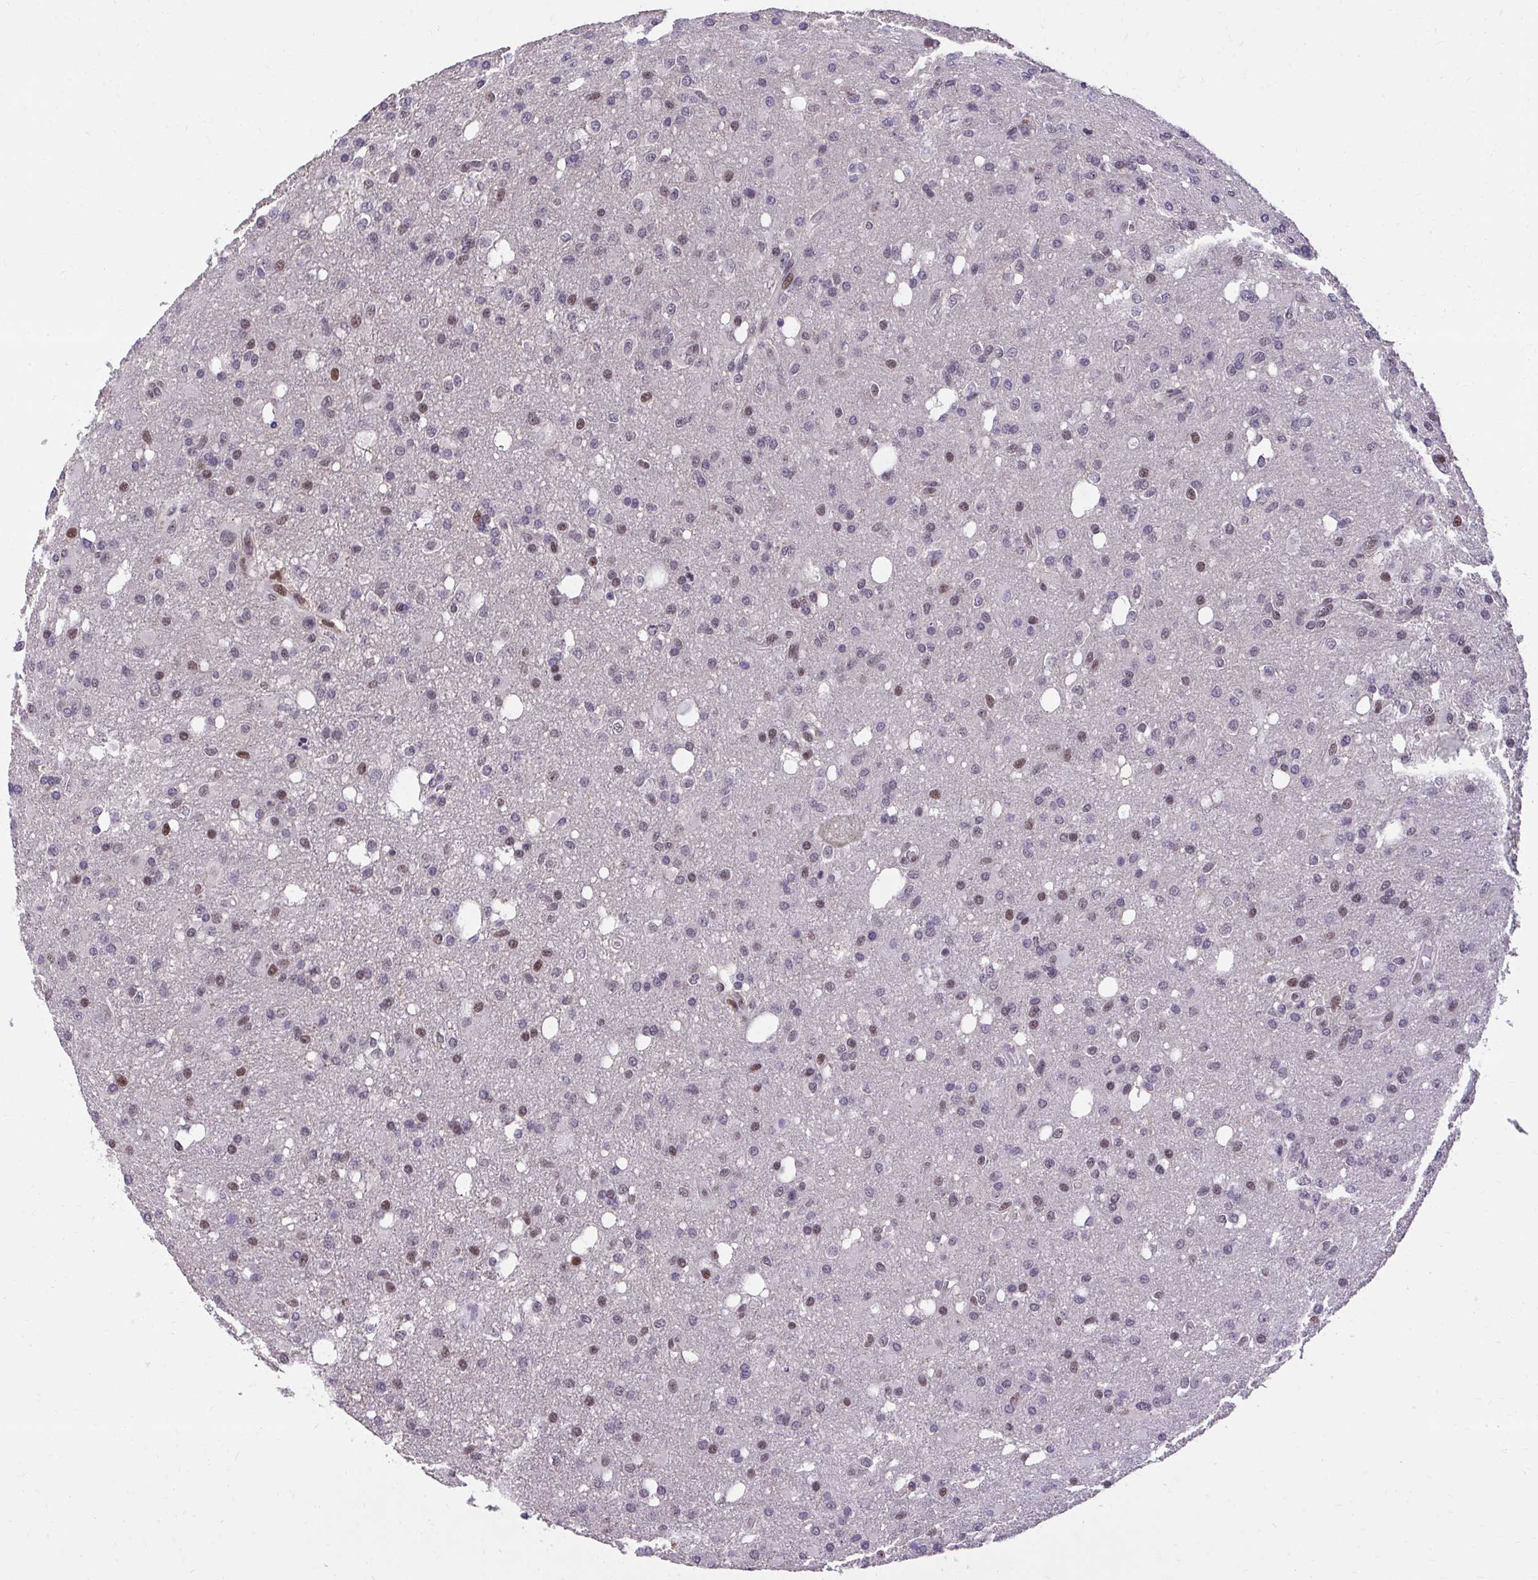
{"staining": {"intensity": "moderate", "quantity": "<25%", "location": "nuclear"}, "tissue": "glioma", "cell_type": "Tumor cells", "image_type": "cancer", "snomed": [{"axis": "morphology", "description": "Glioma, malignant, Low grade"}, {"axis": "topography", "description": "Brain"}], "caption": "Protein staining shows moderate nuclear positivity in approximately <25% of tumor cells in glioma.", "gene": "HOXA4", "patient": {"sex": "female", "age": 58}}